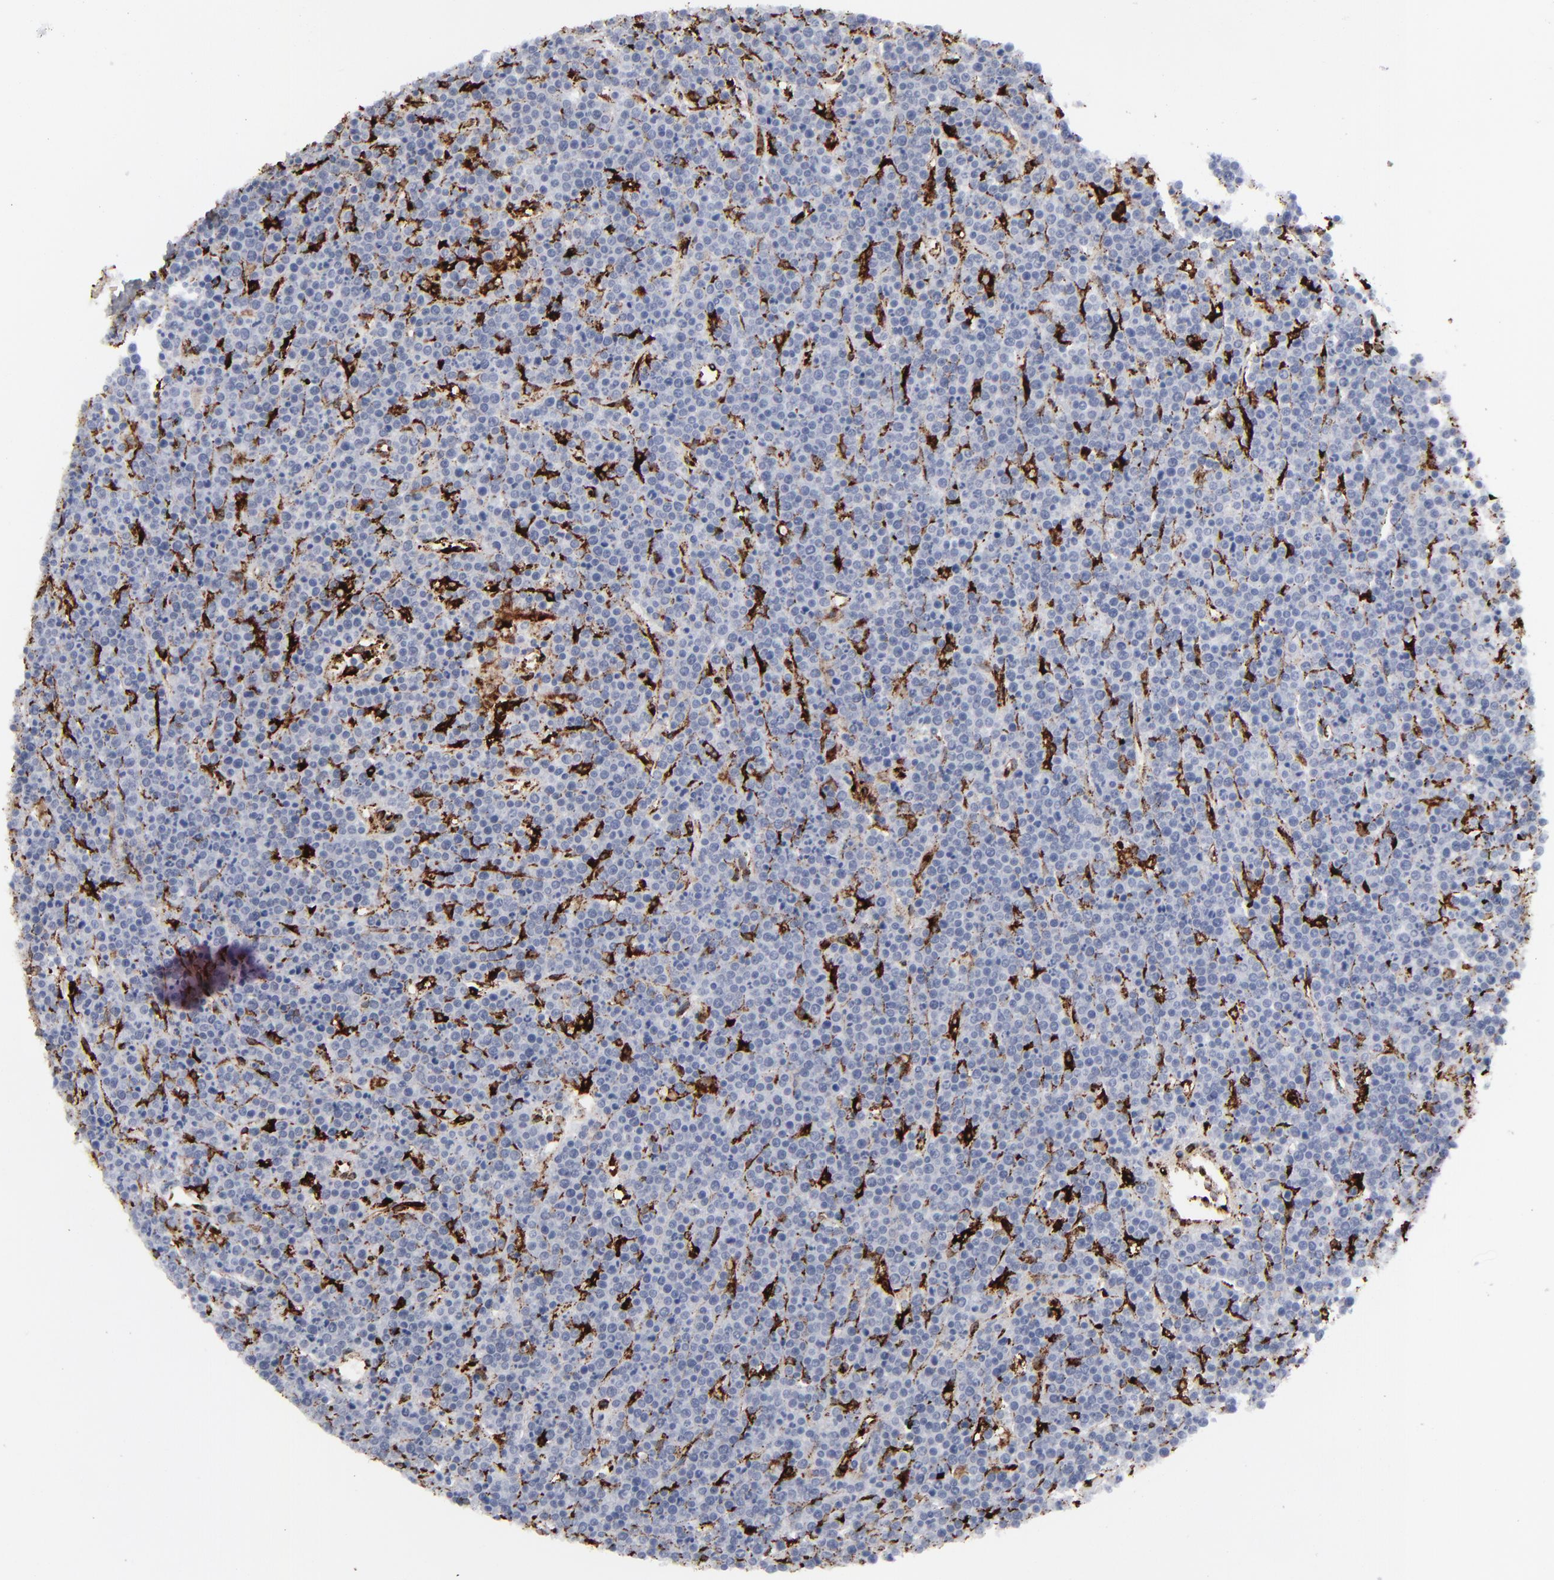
{"staining": {"intensity": "negative", "quantity": "none", "location": "none"}, "tissue": "lymphoma", "cell_type": "Tumor cells", "image_type": "cancer", "snomed": [{"axis": "morphology", "description": "Malignant lymphoma, non-Hodgkin's type, High grade"}, {"axis": "topography", "description": "Ovary"}], "caption": "High-grade malignant lymphoma, non-Hodgkin's type stained for a protein using immunohistochemistry exhibits no positivity tumor cells.", "gene": "SPARC", "patient": {"sex": "female", "age": 56}}